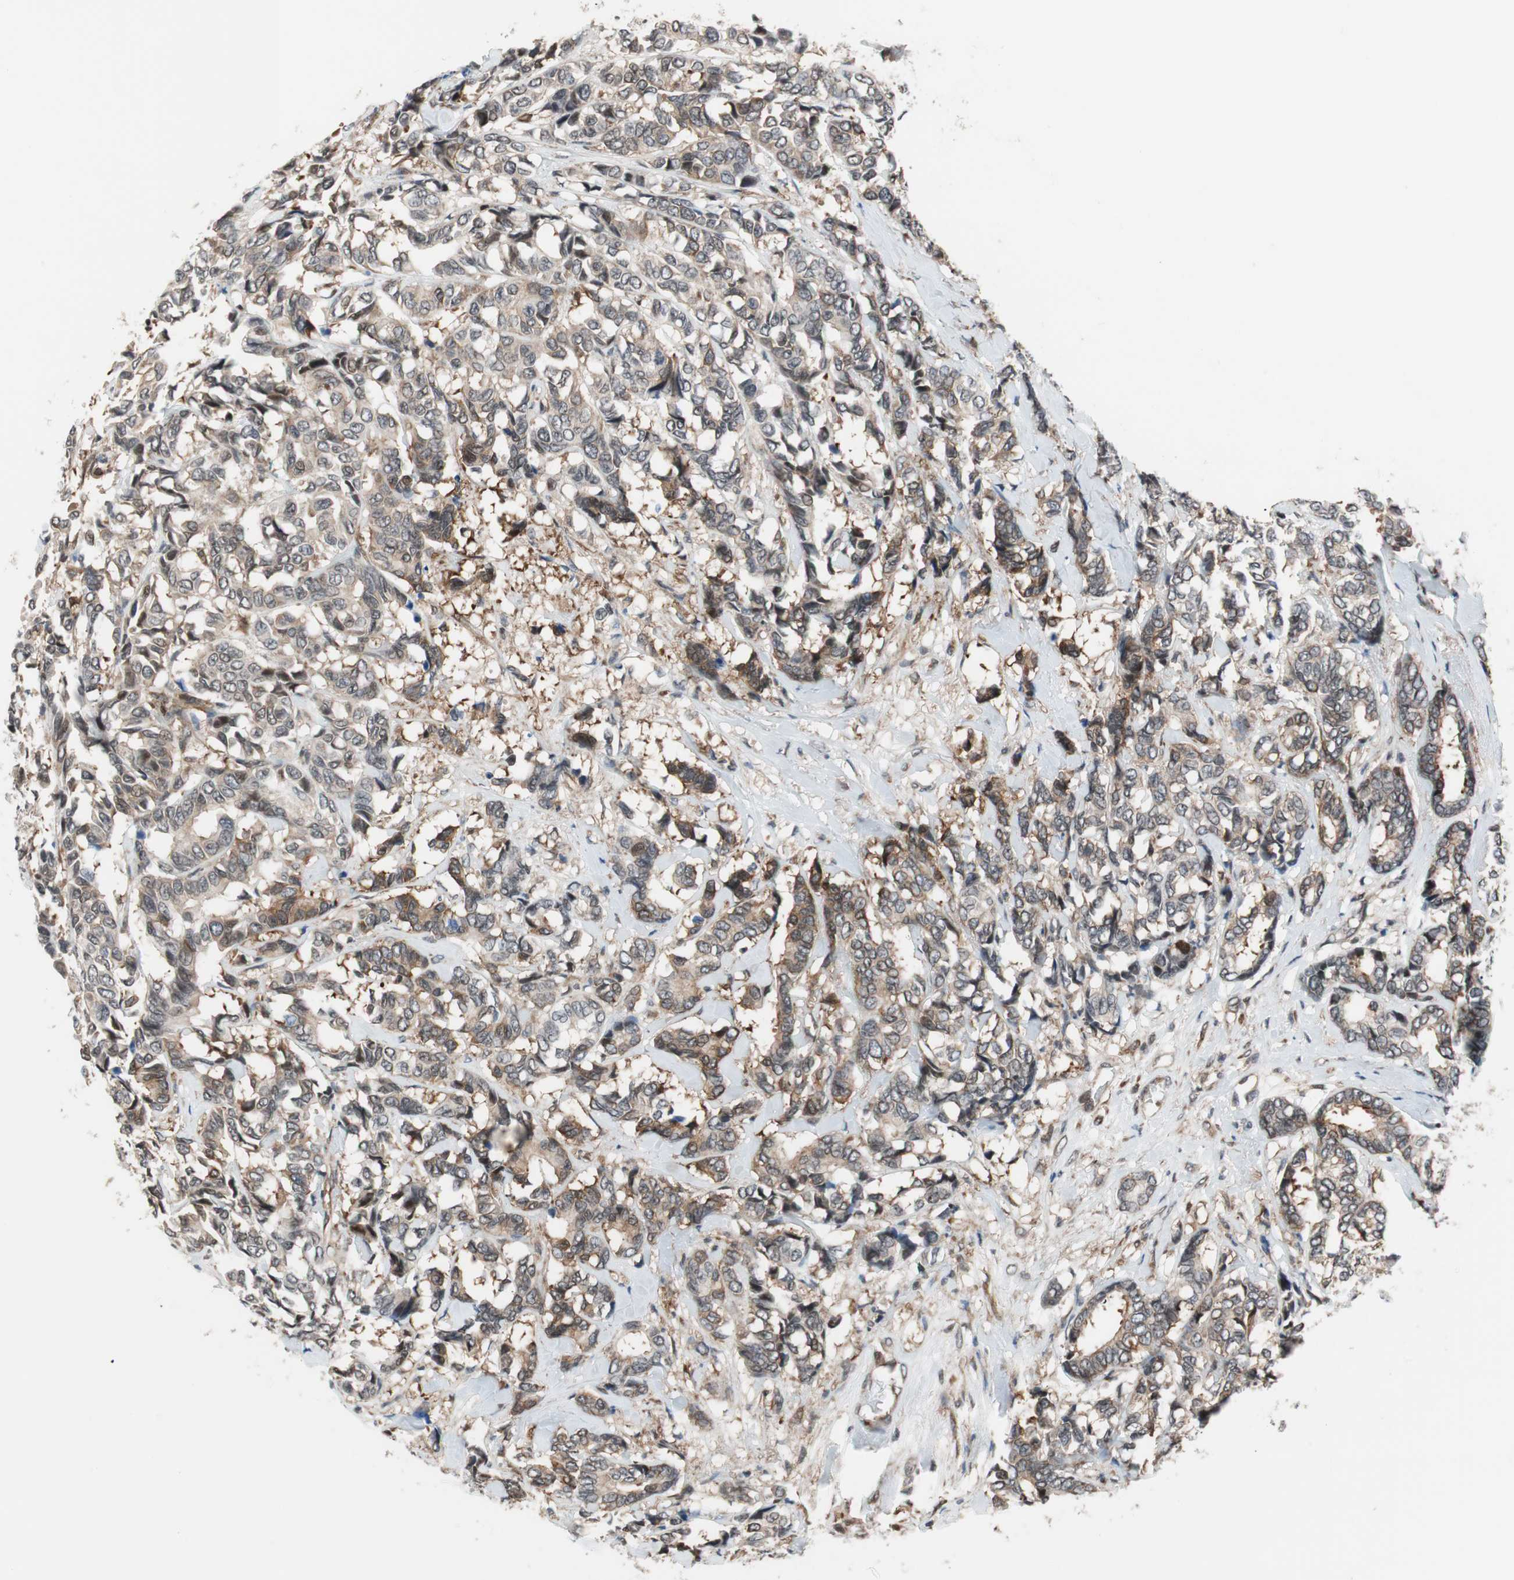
{"staining": {"intensity": "moderate", "quantity": "25%-75%", "location": "cytoplasmic/membranous"}, "tissue": "breast cancer", "cell_type": "Tumor cells", "image_type": "cancer", "snomed": [{"axis": "morphology", "description": "Duct carcinoma"}, {"axis": "topography", "description": "Breast"}], "caption": "Immunohistochemical staining of invasive ductal carcinoma (breast) shows medium levels of moderate cytoplasmic/membranous positivity in about 25%-75% of tumor cells.", "gene": "ZNF512B", "patient": {"sex": "female", "age": 87}}